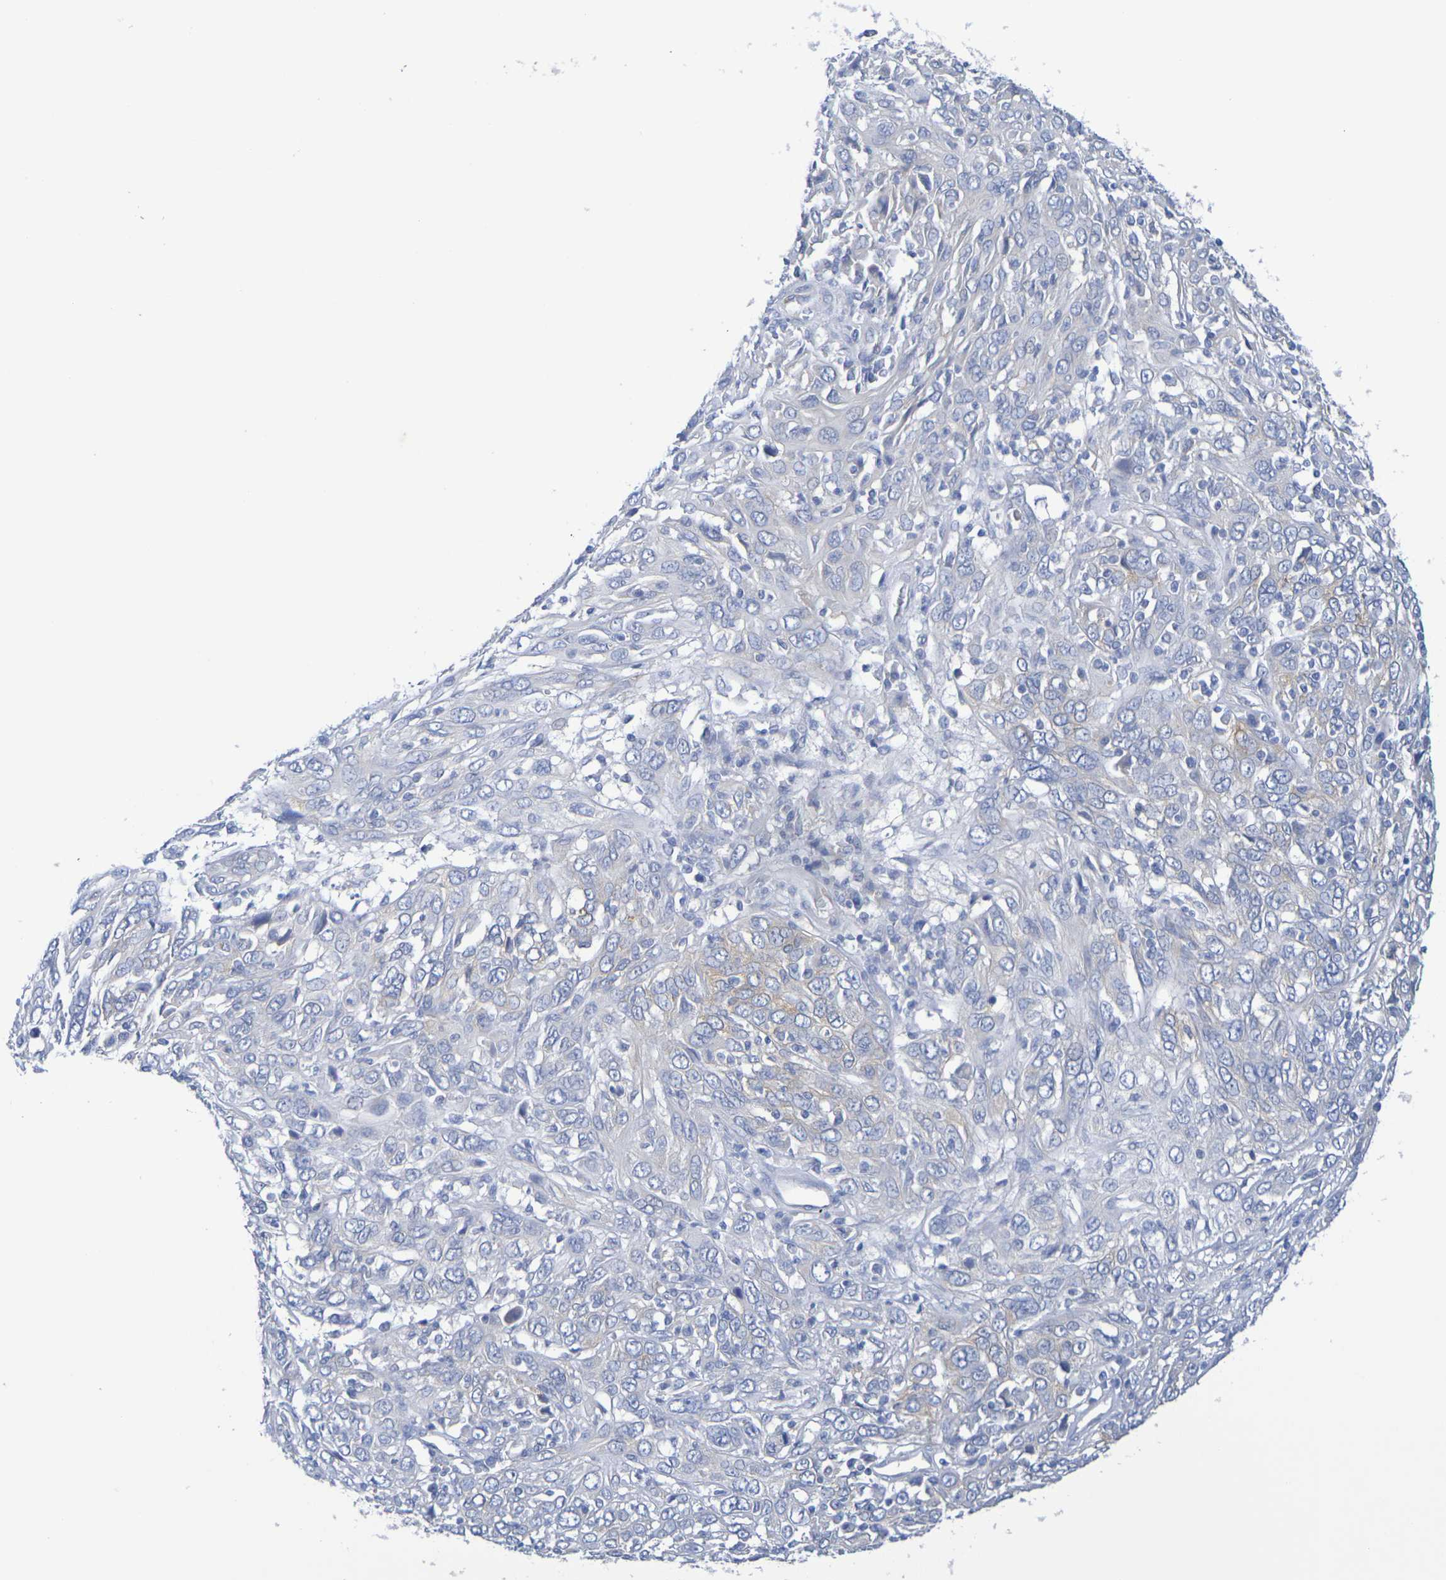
{"staining": {"intensity": "negative", "quantity": "none", "location": "none"}, "tissue": "cervical cancer", "cell_type": "Tumor cells", "image_type": "cancer", "snomed": [{"axis": "morphology", "description": "Squamous cell carcinoma, NOS"}, {"axis": "topography", "description": "Cervix"}], "caption": "DAB immunohistochemical staining of human cervical cancer demonstrates no significant positivity in tumor cells. Brightfield microscopy of immunohistochemistry (IHC) stained with DAB (brown) and hematoxylin (blue), captured at high magnification.", "gene": "TMCC3", "patient": {"sex": "female", "age": 46}}